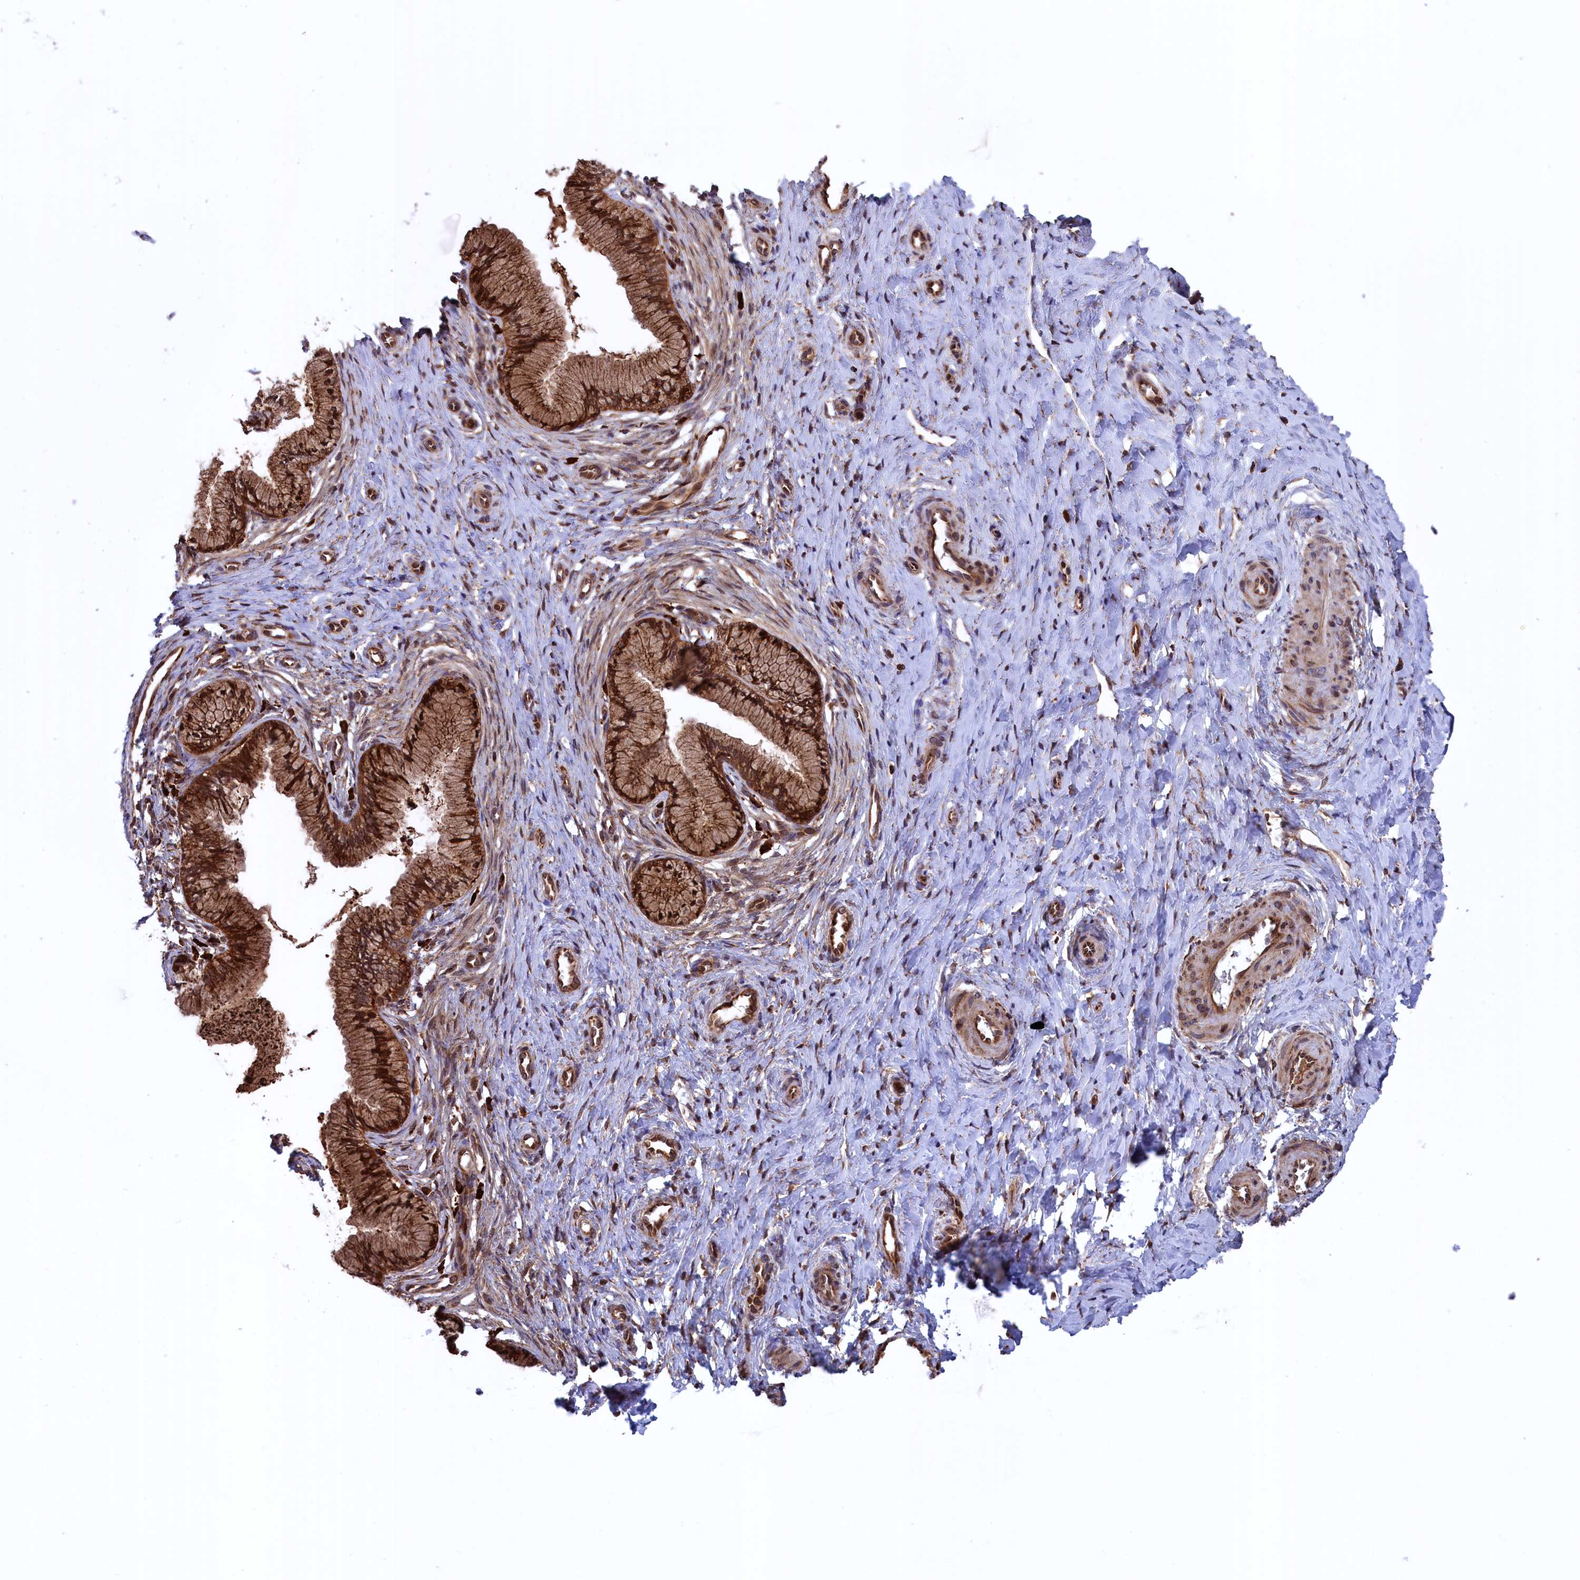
{"staining": {"intensity": "strong", "quantity": ">75%", "location": "cytoplasmic/membranous,nuclear"}, "tissue": "cervix", "cell_type": "Glandular cells", "image_type": "normal", "snomed": [{"axis": "morphology", "description": "Normal tissue, NOS"}, {"axis": "topography", "description": "Cervix"}], "caption": "Human cervix stained with a brown dye reveals strong cytoplasmic/membranous,nuclear positive positivity in about >75% of glandular cells.", "gene": "PLA2G4C", "patient": {"sex": "female", "age": 36}}